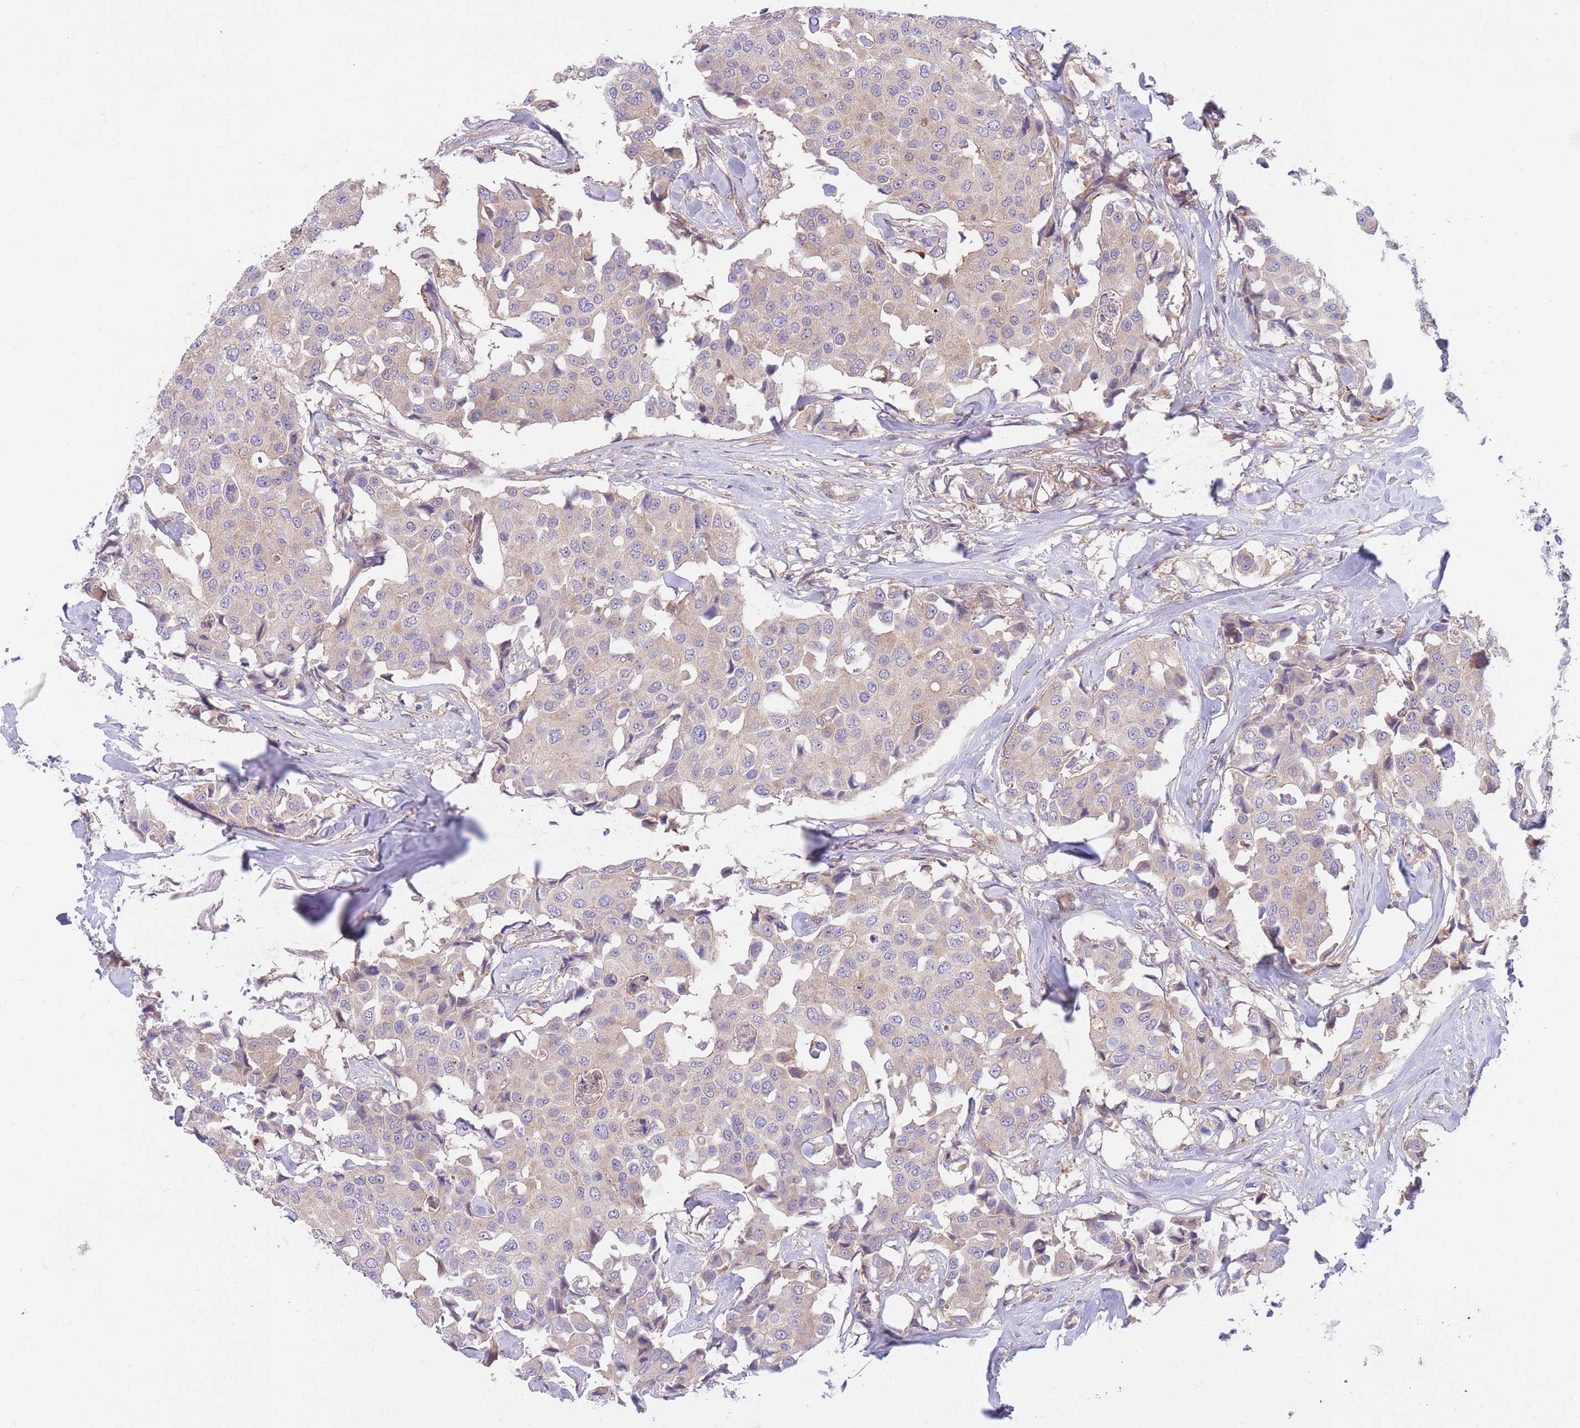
{"staining": {"intensity": "negative", "quantity": "none", "location": "none"}, "tissue": "breast cancer", "cell_type": "Tumor cells", "image_type": "cancer", "snomed": [{"axis": "morphology", "description": "Duct carcinoma"}, {"axis": "topography", "description": "Breast"}], "caption": "The histopathology image shows no staining of tumor cells in breast cancer. (Immunohistochemistry (ihc), brightfield microscopy, high magnification).", "gene": "CHAC1", "patient": {"sex": "female", "age": 80}}